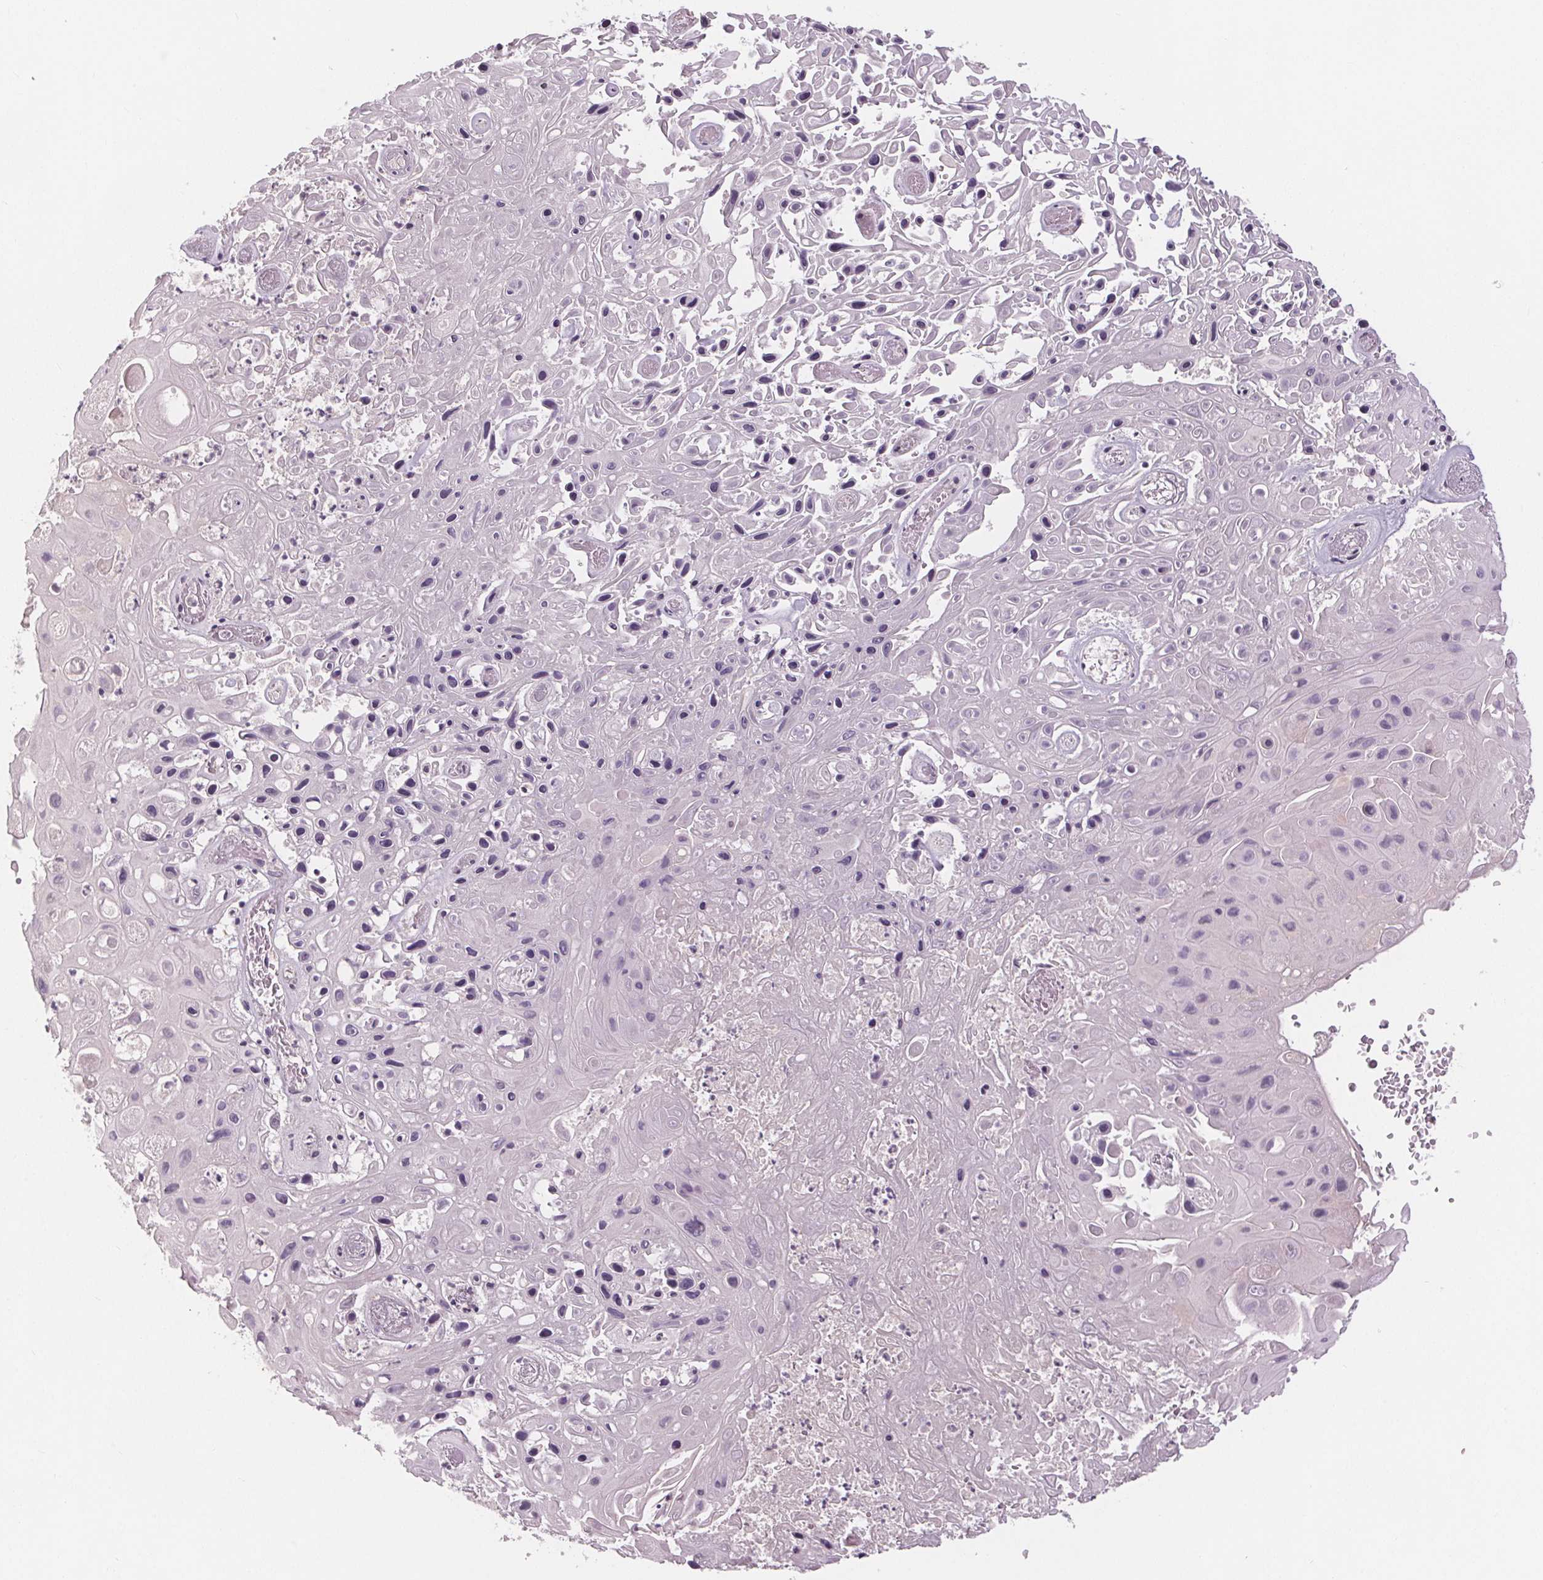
{"staining": {"intensity": "negative", "quantity": "none", "location": "none"}, "tissue": "skin cancer", "cell_type": "Tumor cells", "image_type": "cancer", "snomed": [{"axis": "morphology", "description": "Squamous cell carcinoma, NOS"}, {"axis": "topography", "description": "Skin"}], "caption": "A photomicrograph of human skin cancer is negative for staining in tumor cells.", "gene": "VNN1", "patient": {"sex": "male", "age": 82}}